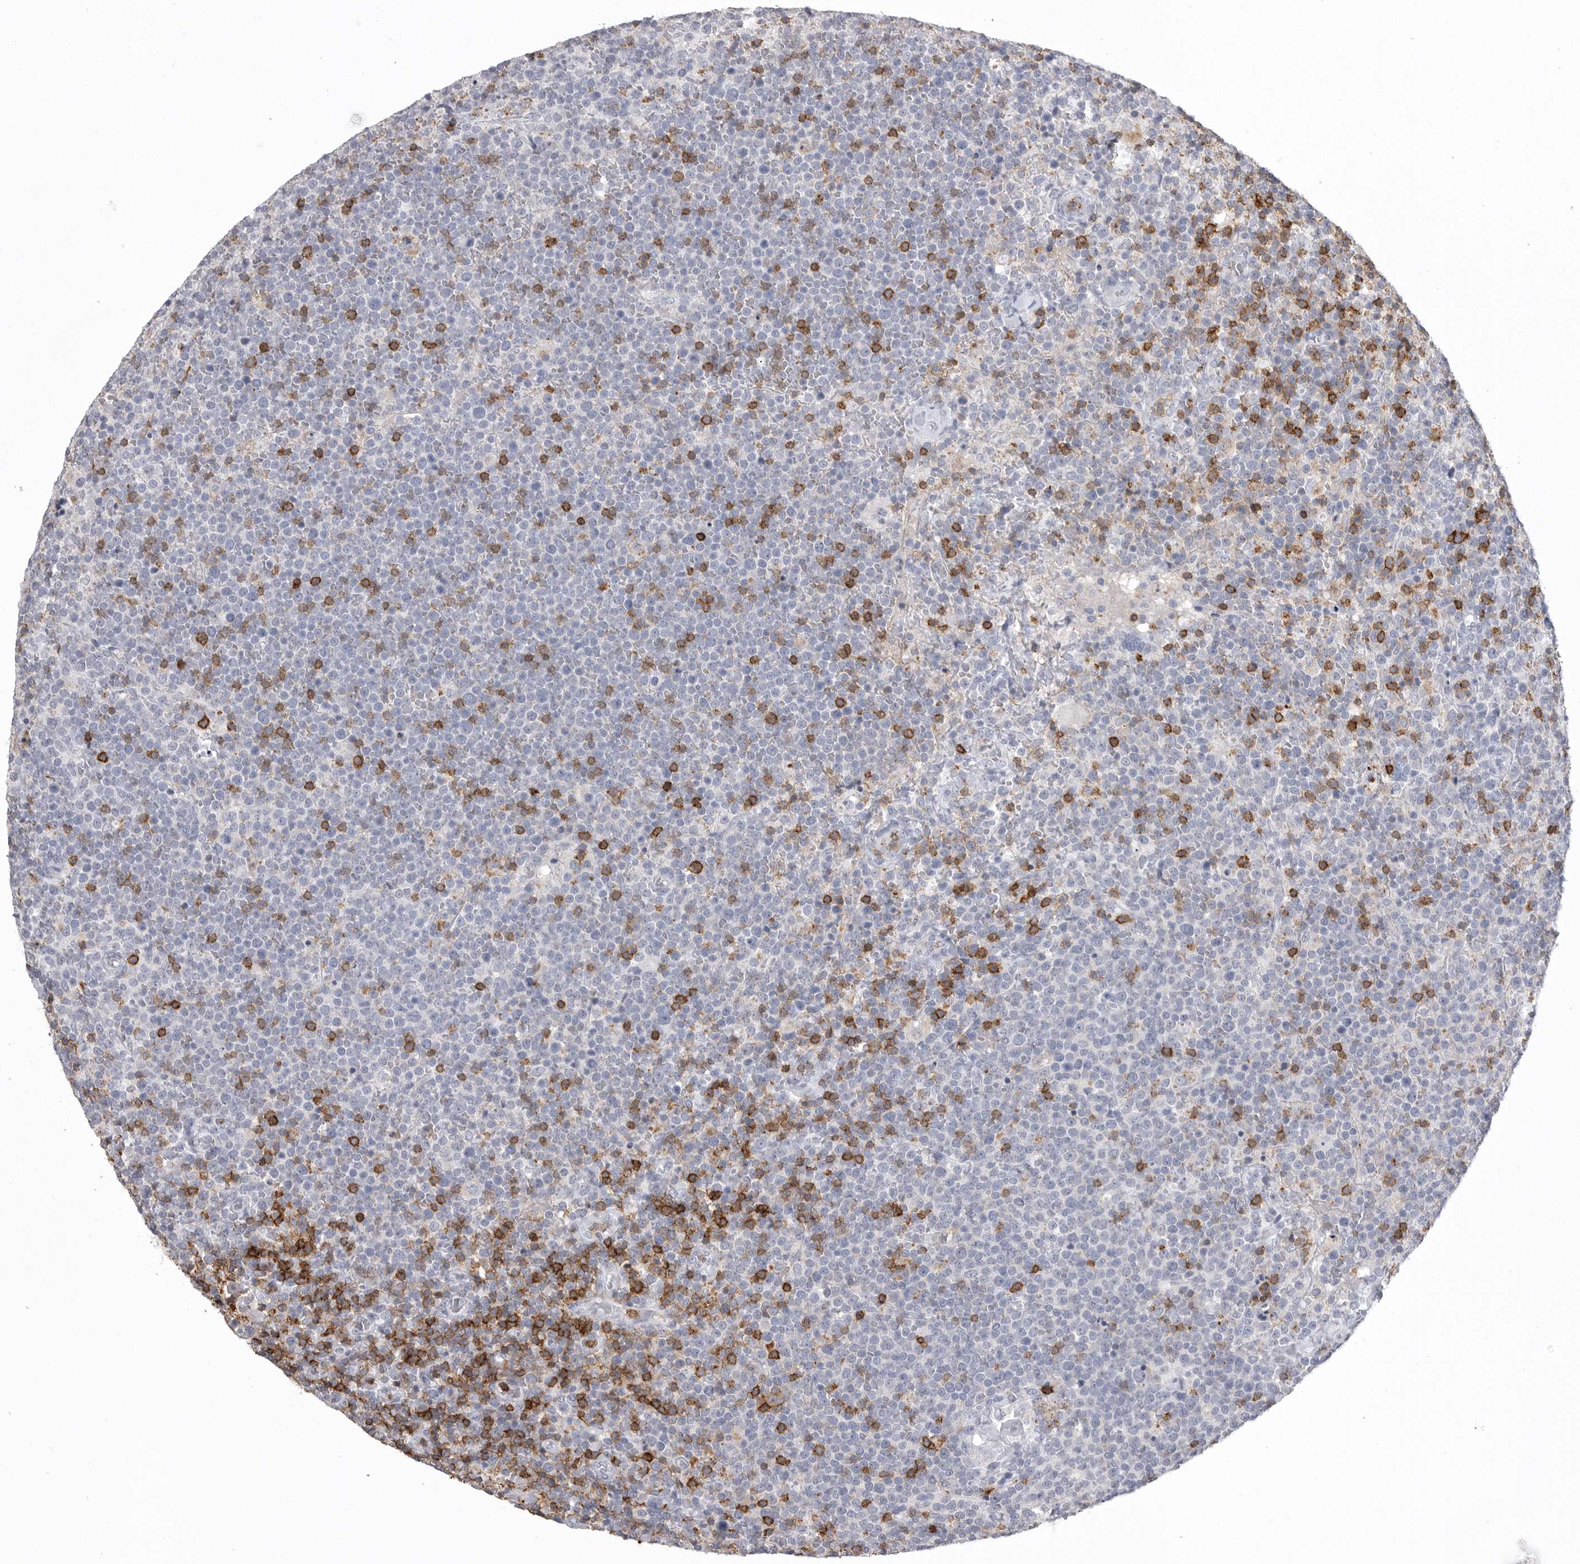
{"staining": {"intensity": "negative", "quantity": "none", "location": "none"}, "tissue": "lymphoma", "cell_type": "Tumor cells", "image_type": "cancer", "snomed": [{"axis": "morphology", "description": "Malignant lymphoma, non-Hodgkin's type, High grade"}, {"axis": "topography", "description": "Lymph node"}], "caption": "DAB (3,3'-diaminobenzidine) immunohistochemical staining of lymphoma shows no significant staining in tumor cells.", "gene": "ITGAL", "patient": {"sex": "male", "age": 61}}